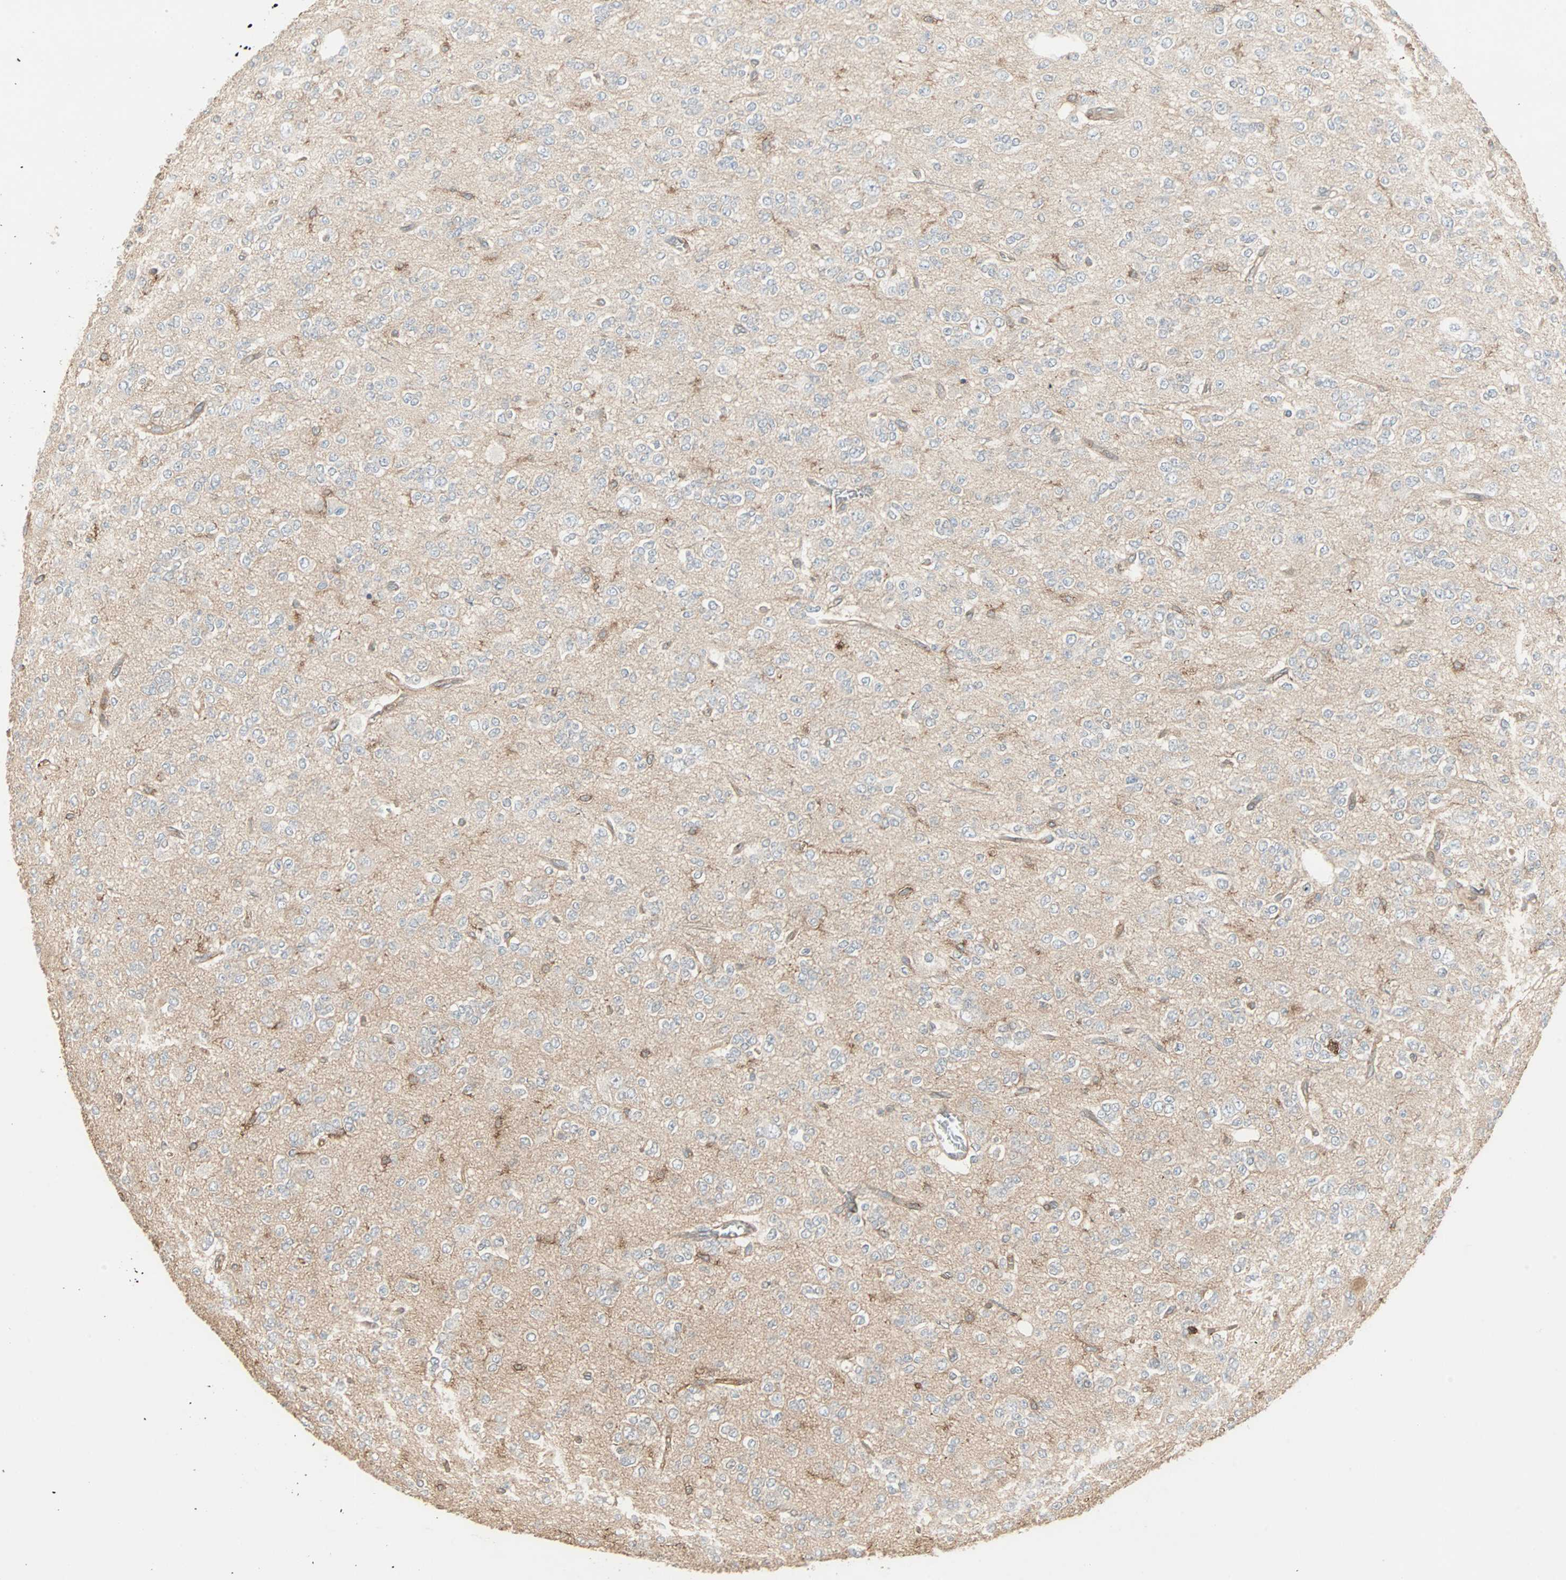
{"staining": {"intensity": "negative", "quantity": "none", "location": "none"}, "tissue": "glioma", "cell_type": "Tumor cells", "image_type": "cancer", "snomed": [{"axis": "morphology", "description": "Glioma, malignant, Low grade"}, {"axis": "topography", "description": "Brain"}], "caption": "There is no significant positivity in tumor cells of glioma.", "gene": "GNAI2", "patient": {"sex": "male", "age": 38}}